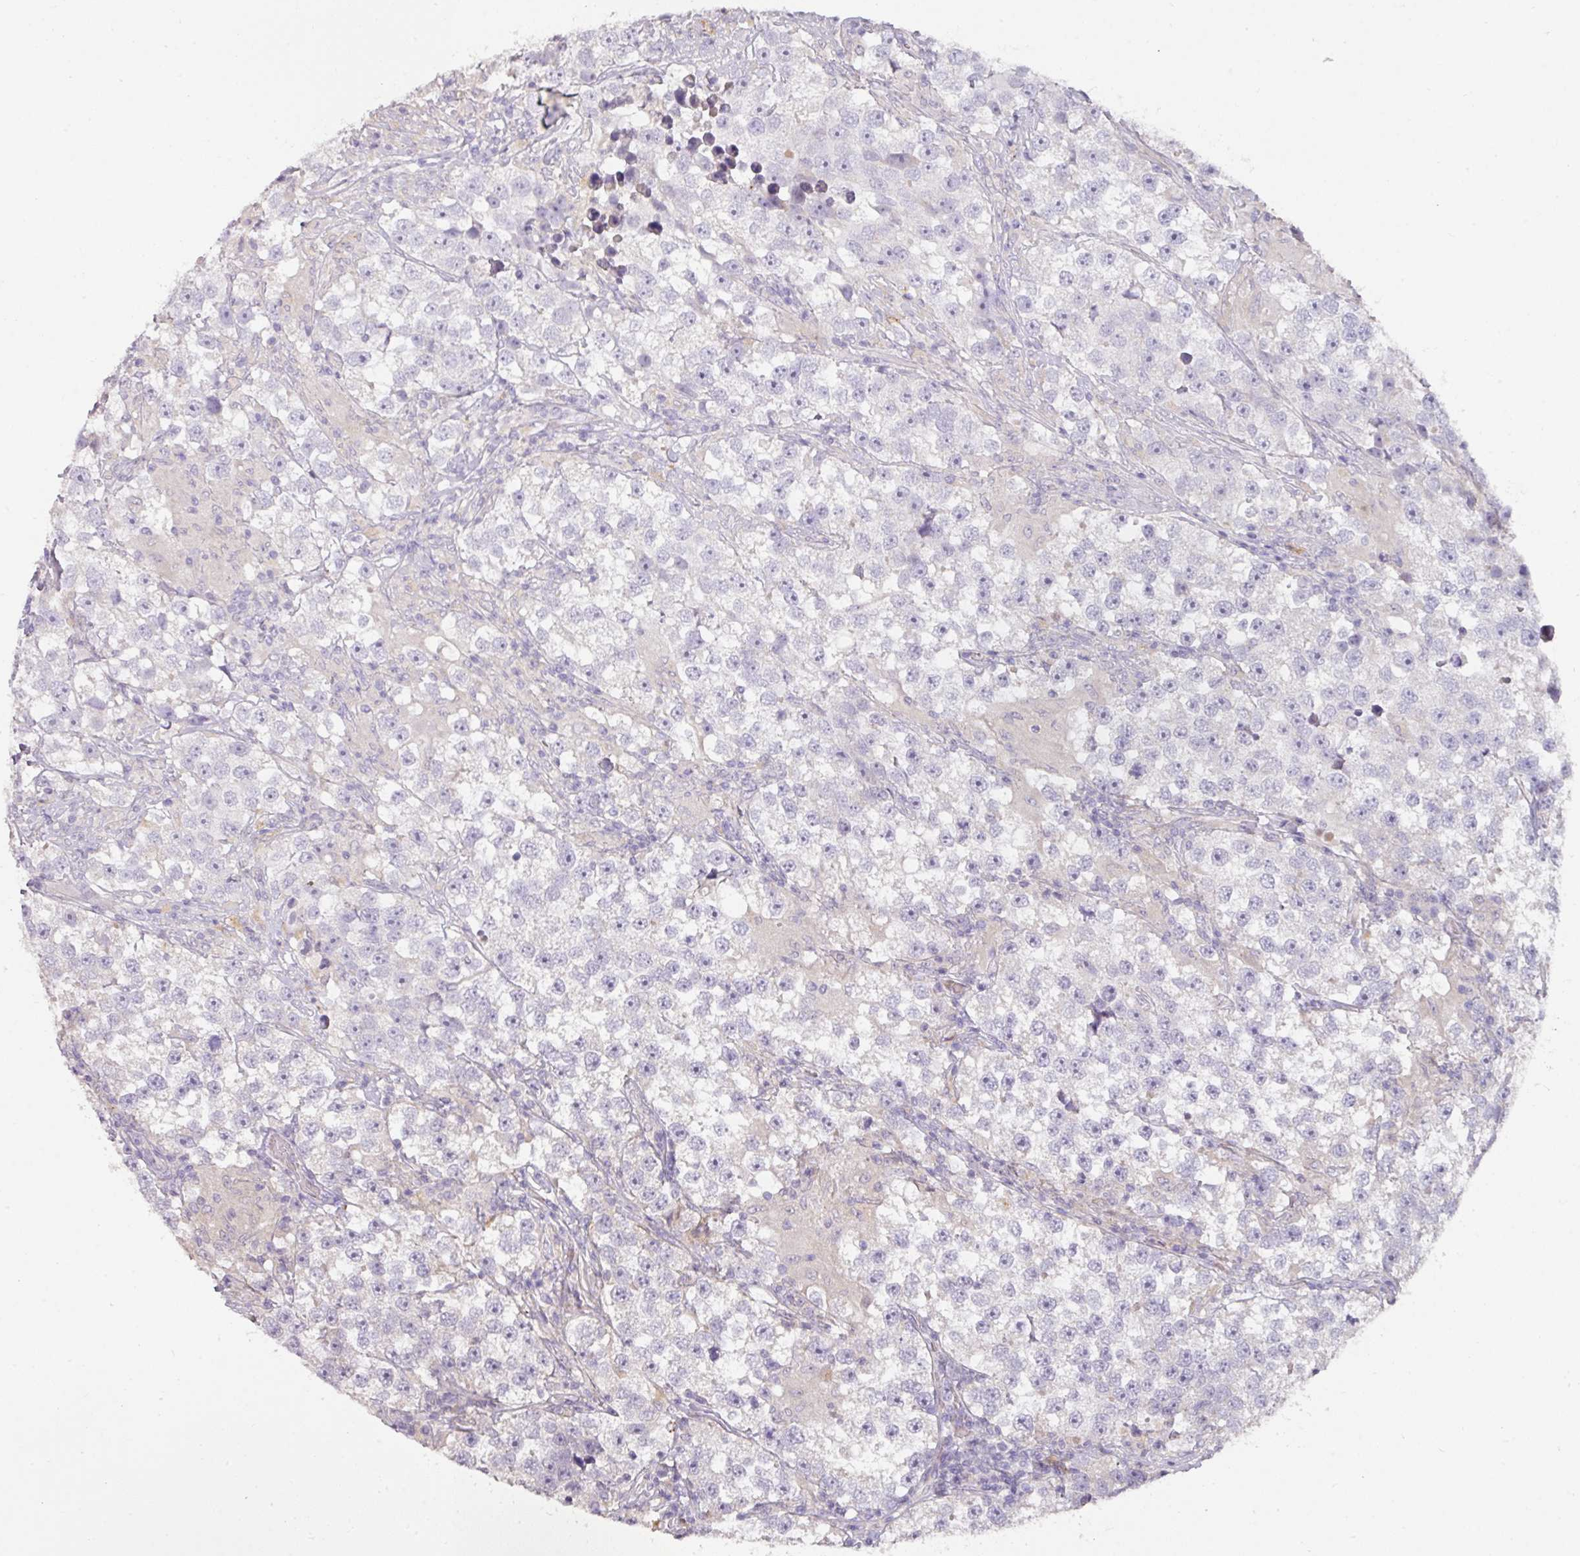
{"staining": {"intensity": "negative", "quantity": "none", "location": "none"}, "tissue": "testis cancer", "cell_type": "Tumor cells", "image_type": "cancer", "snomed": [{"axis": "morphology", "description": "Seminoma, NOS"}, {"axis": "topography", "description": "Testis"}], "caption": "This is an immunohistochemistry (IHC) photomicrograph of testis cancer (seminoma). There is no expression in tumor cells.", "gene": "ZNF266", "patient": {"sex": "male", "age": 46}}